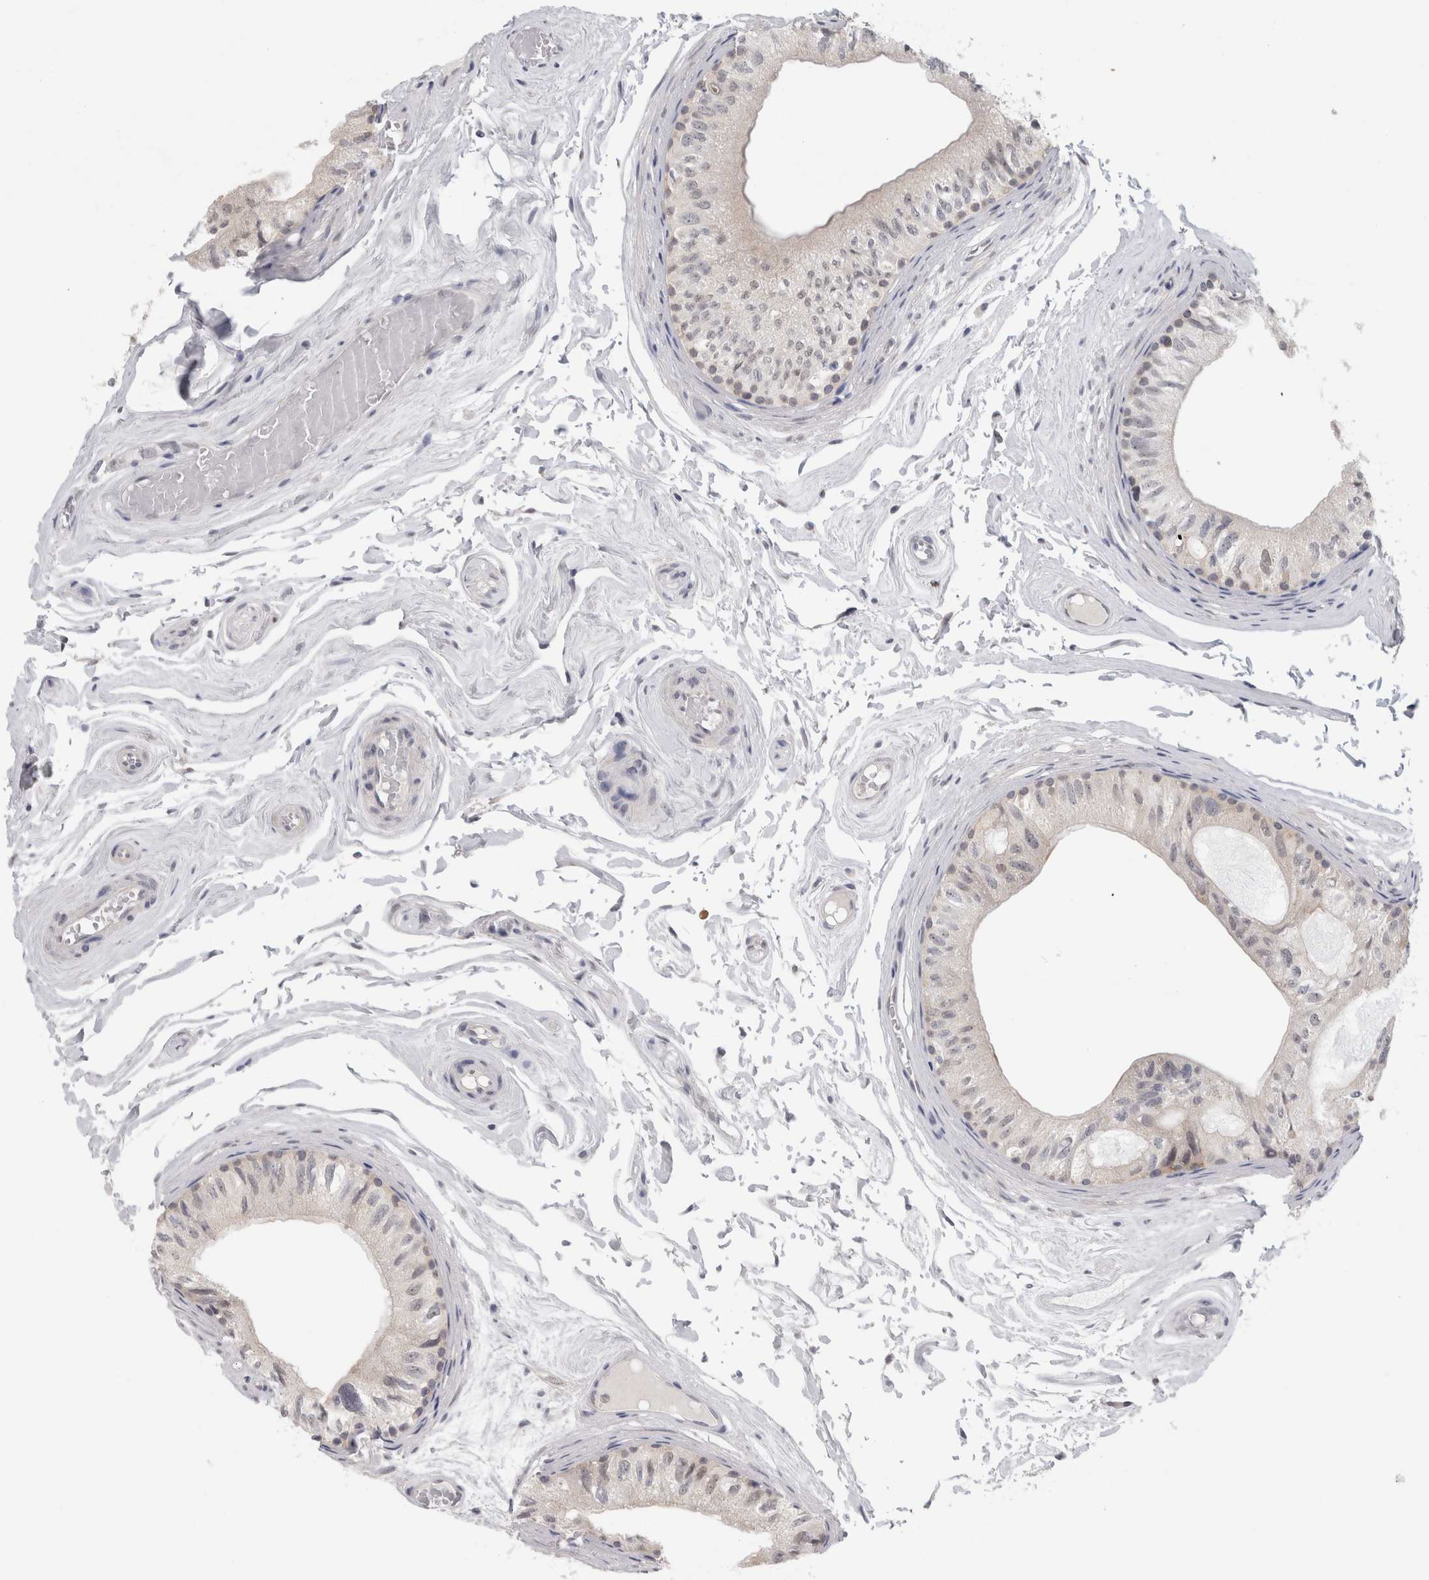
{"staining": {"intensity": "weak", "quantity": "<25%", "location": "cytoplasmic/membranous,nuclear"}, "tissue": "epididymis", "cell_type": "Glandular cells", "image_type": "normal", "snomed": [{"axis": "morphology", "description": "Normal tissue, NOS"}, {"axis": "topography", "description": "Epididymis"}], "caption": "This is a photomicrograph of IHC staining of benign epididymis, which shows no staining in glandular cells.", "gene": "PIGP", "patient": {"sex": "male", "age": 79}}